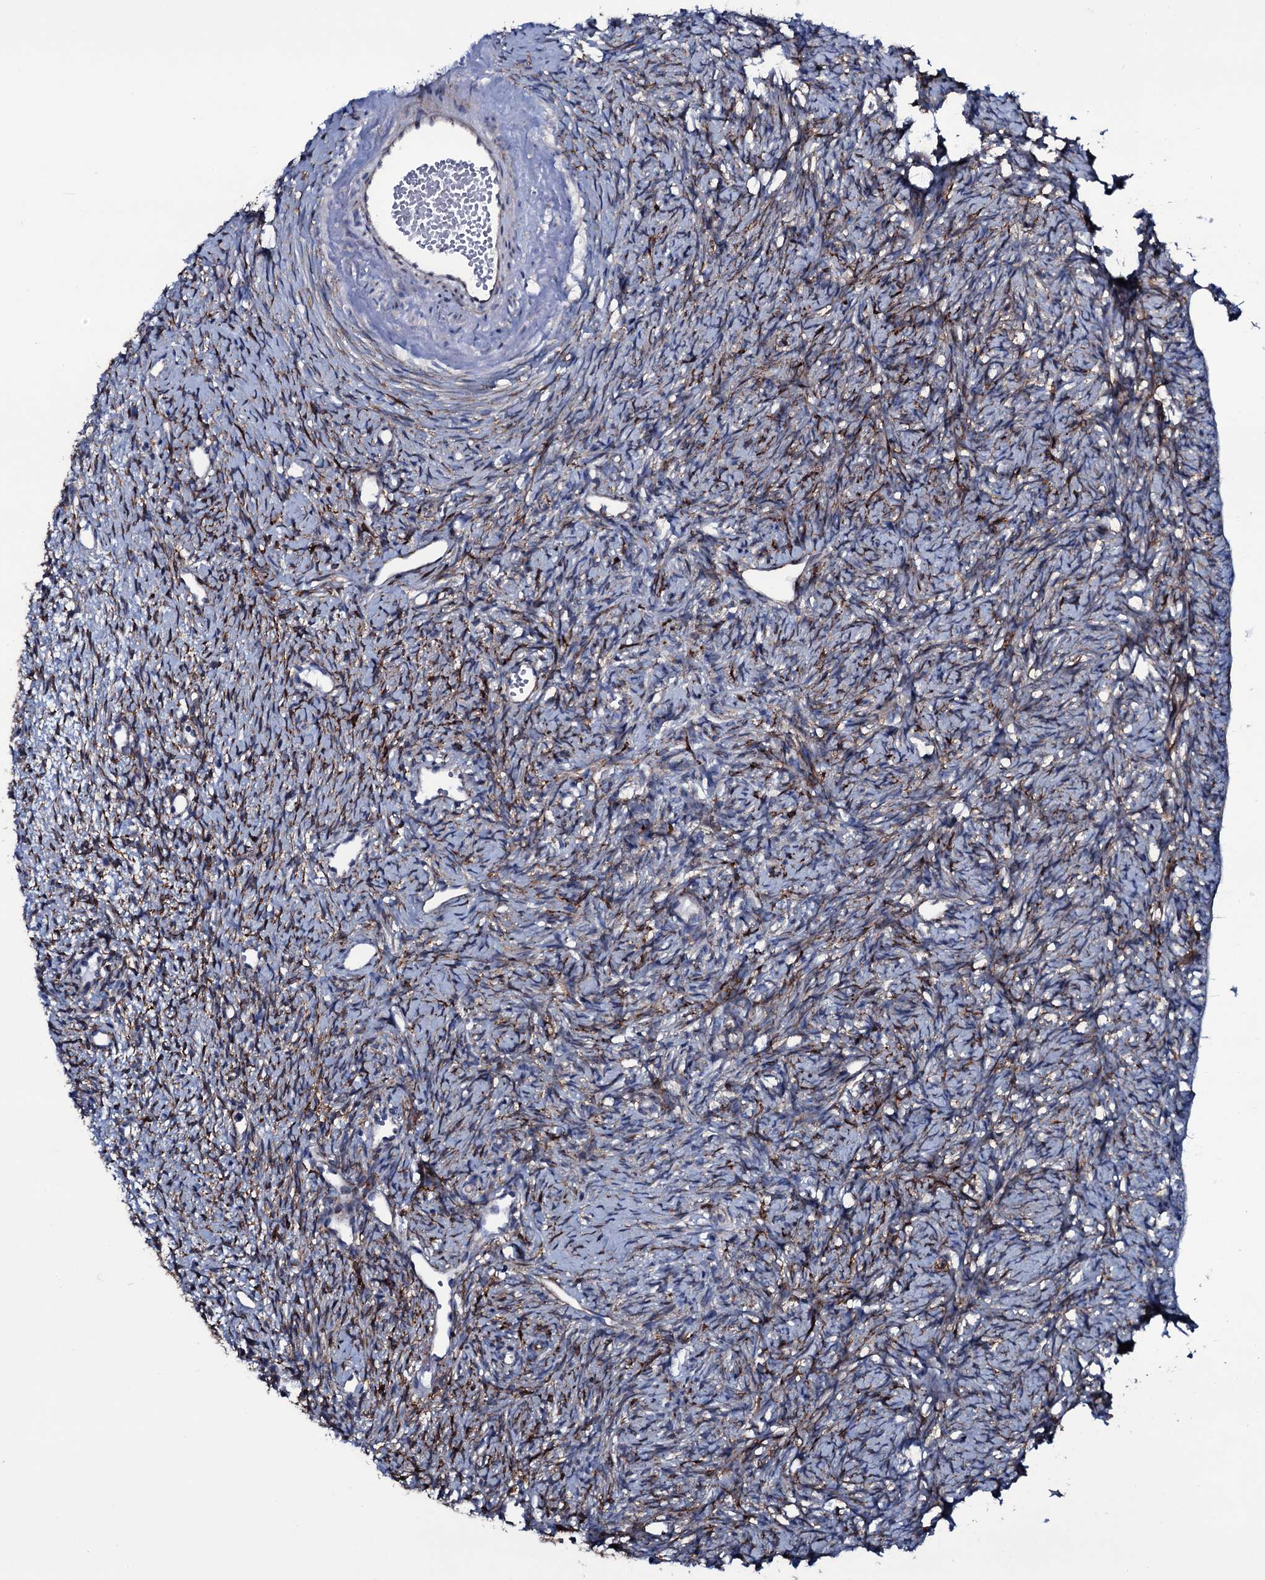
{"staining": {"intensity": "strong", "quantity": ">75%", "location": "cytoplasmic/membranous"}, "tissue": "ovary", "cell_type": "Follicle cells", "image_type": "normal", "snomed": [{"axis": "morphology", "description": "Normal tissue, NOS"}, {"axis": "topography", "description": "Ovary"}], "caption": "Immunohistochemical staining of benign ovary displays >75% levels of strong cytoplasmic/membranous protein staining in approximately >75% of follicle cells. Nuclei are stained in blue.", "gene": "WIPF3", "patient": {"sex": "female", "age": 51}}